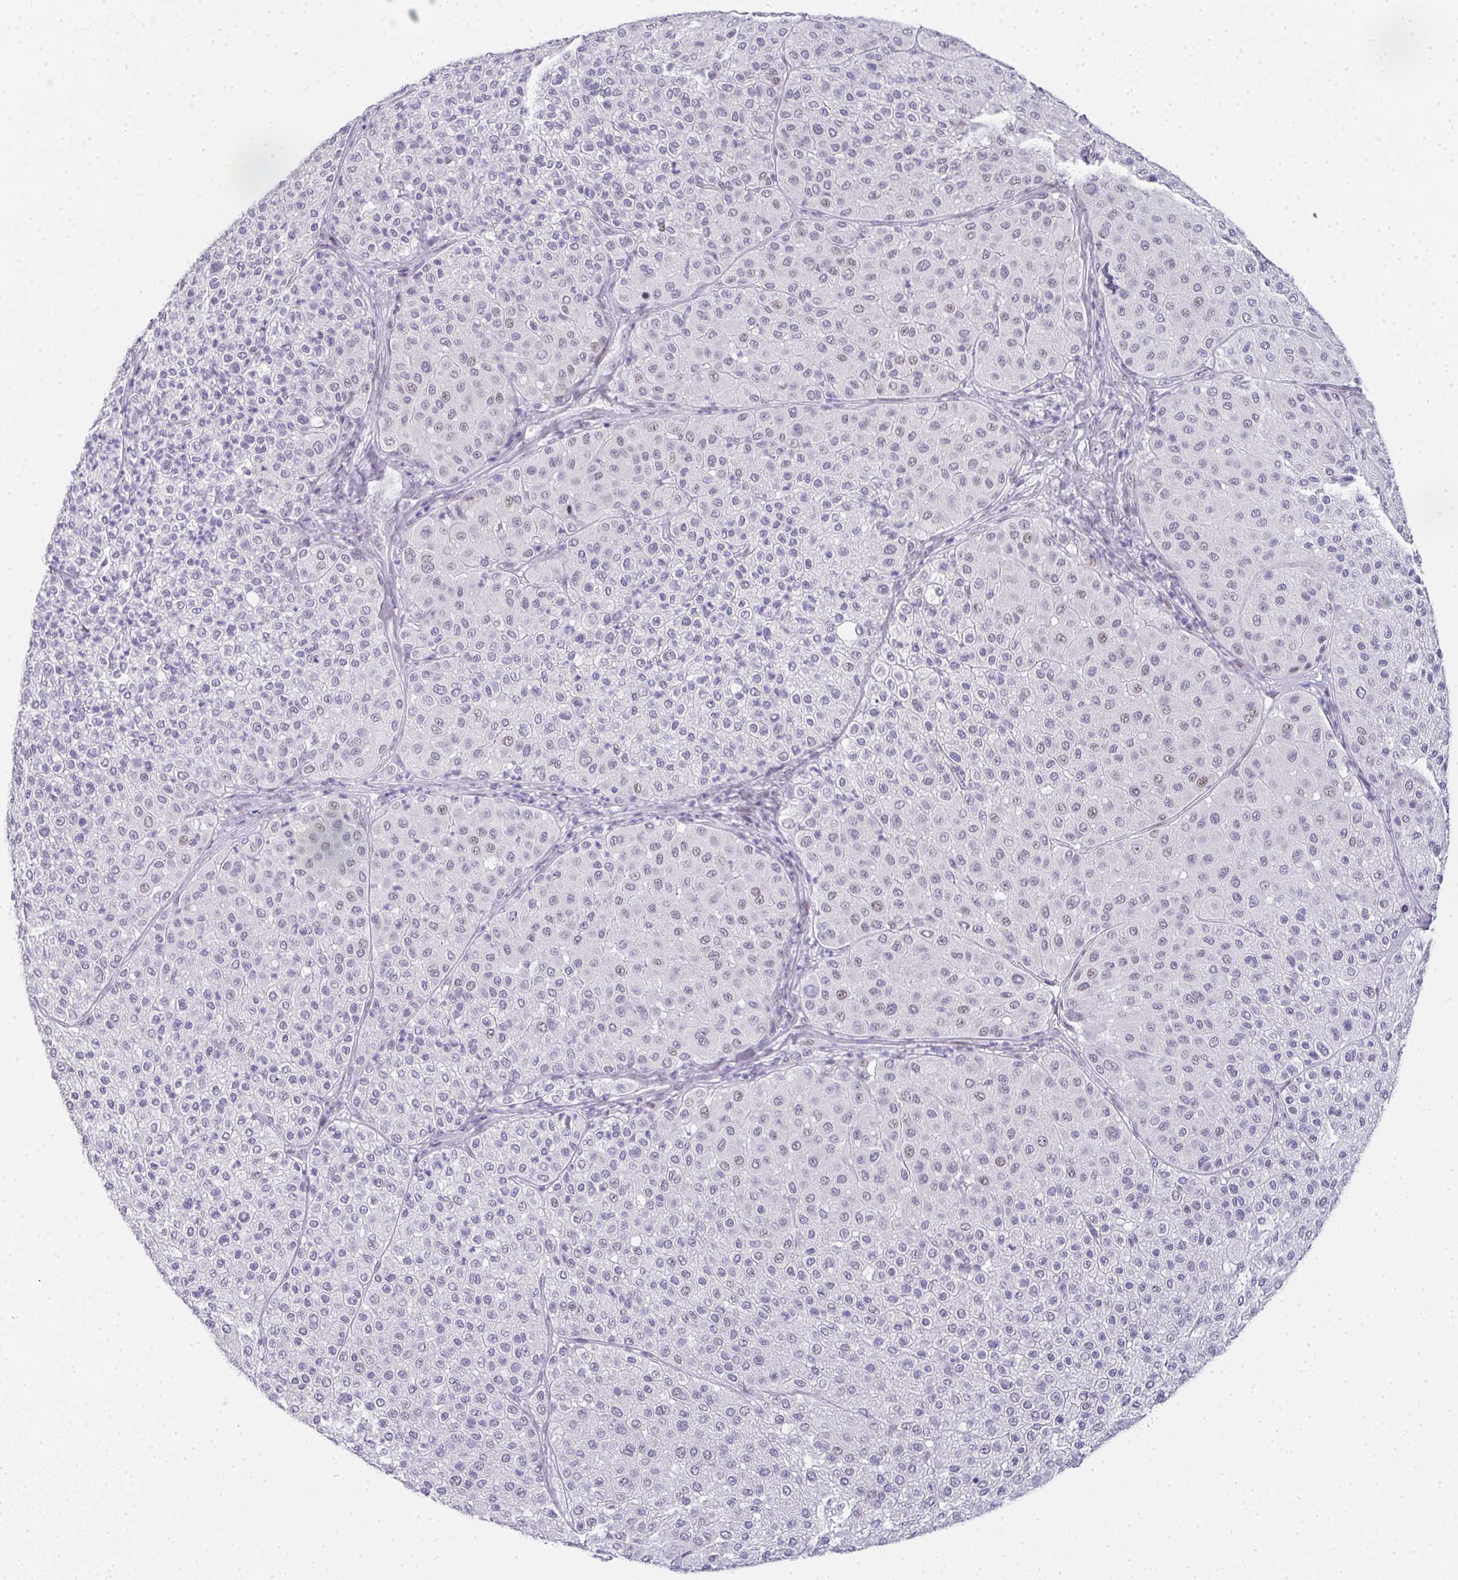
{"staining": {"intensity": "moderate", "quantity": "<25%", "location": "nuclear"}, "tissue": "melanoma", "cell_type": "Tumor cells", "image_type": "cancer", "snomed": [{"axis": "morphology", "description": "Malignant melanoma, Metastatic site"}, {"axis": "topography", "description": "Smooth muscle"}], "caption": "Tumor cells display low levels of moderate nuclear expression in about <25% of cells in human melanoma.", "gene": "TNMD", "patient": {"sex": "male", "age": 41}}